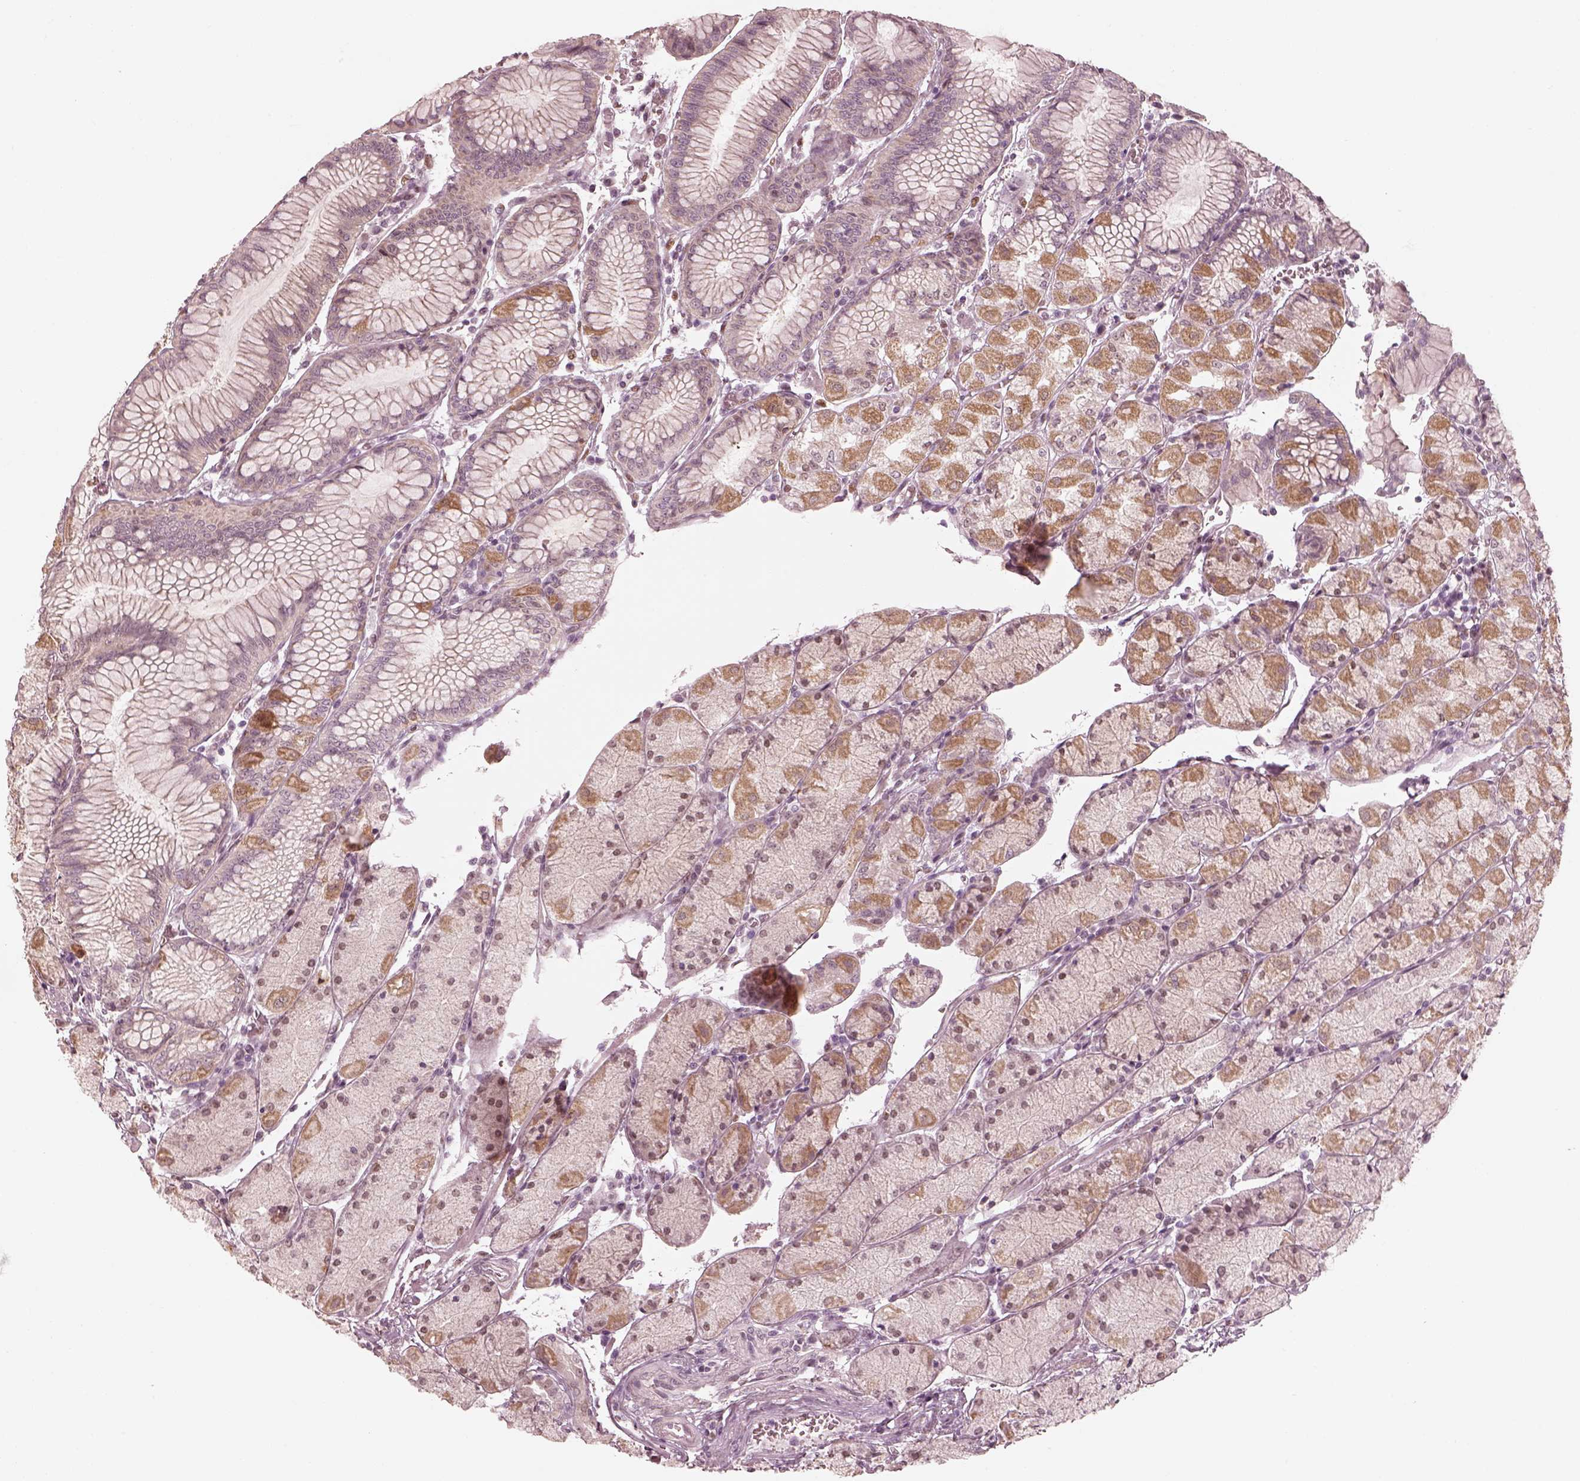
{"staining": {"intensity": "weak", "quantity": "<25%", "location": "cytoplasmic/membranous"}, "tissue": "stomach", "cell_type": "Glandular cells", "image_type": "normal", "snomed": [{"axis": "morphology", "description": "Normal tissue, NOS"}, {"axis": "topography", "description": "Stomach, upper"}], "caption": "Glandular cells are negative for brown protein staining in benign stomach. (DAB (3,3'-diaminobenzidine) immunohistochemistry (IHC), high magnification).", "gene": "IQCB1", "patient": {"sex": "male", "age": 69}}